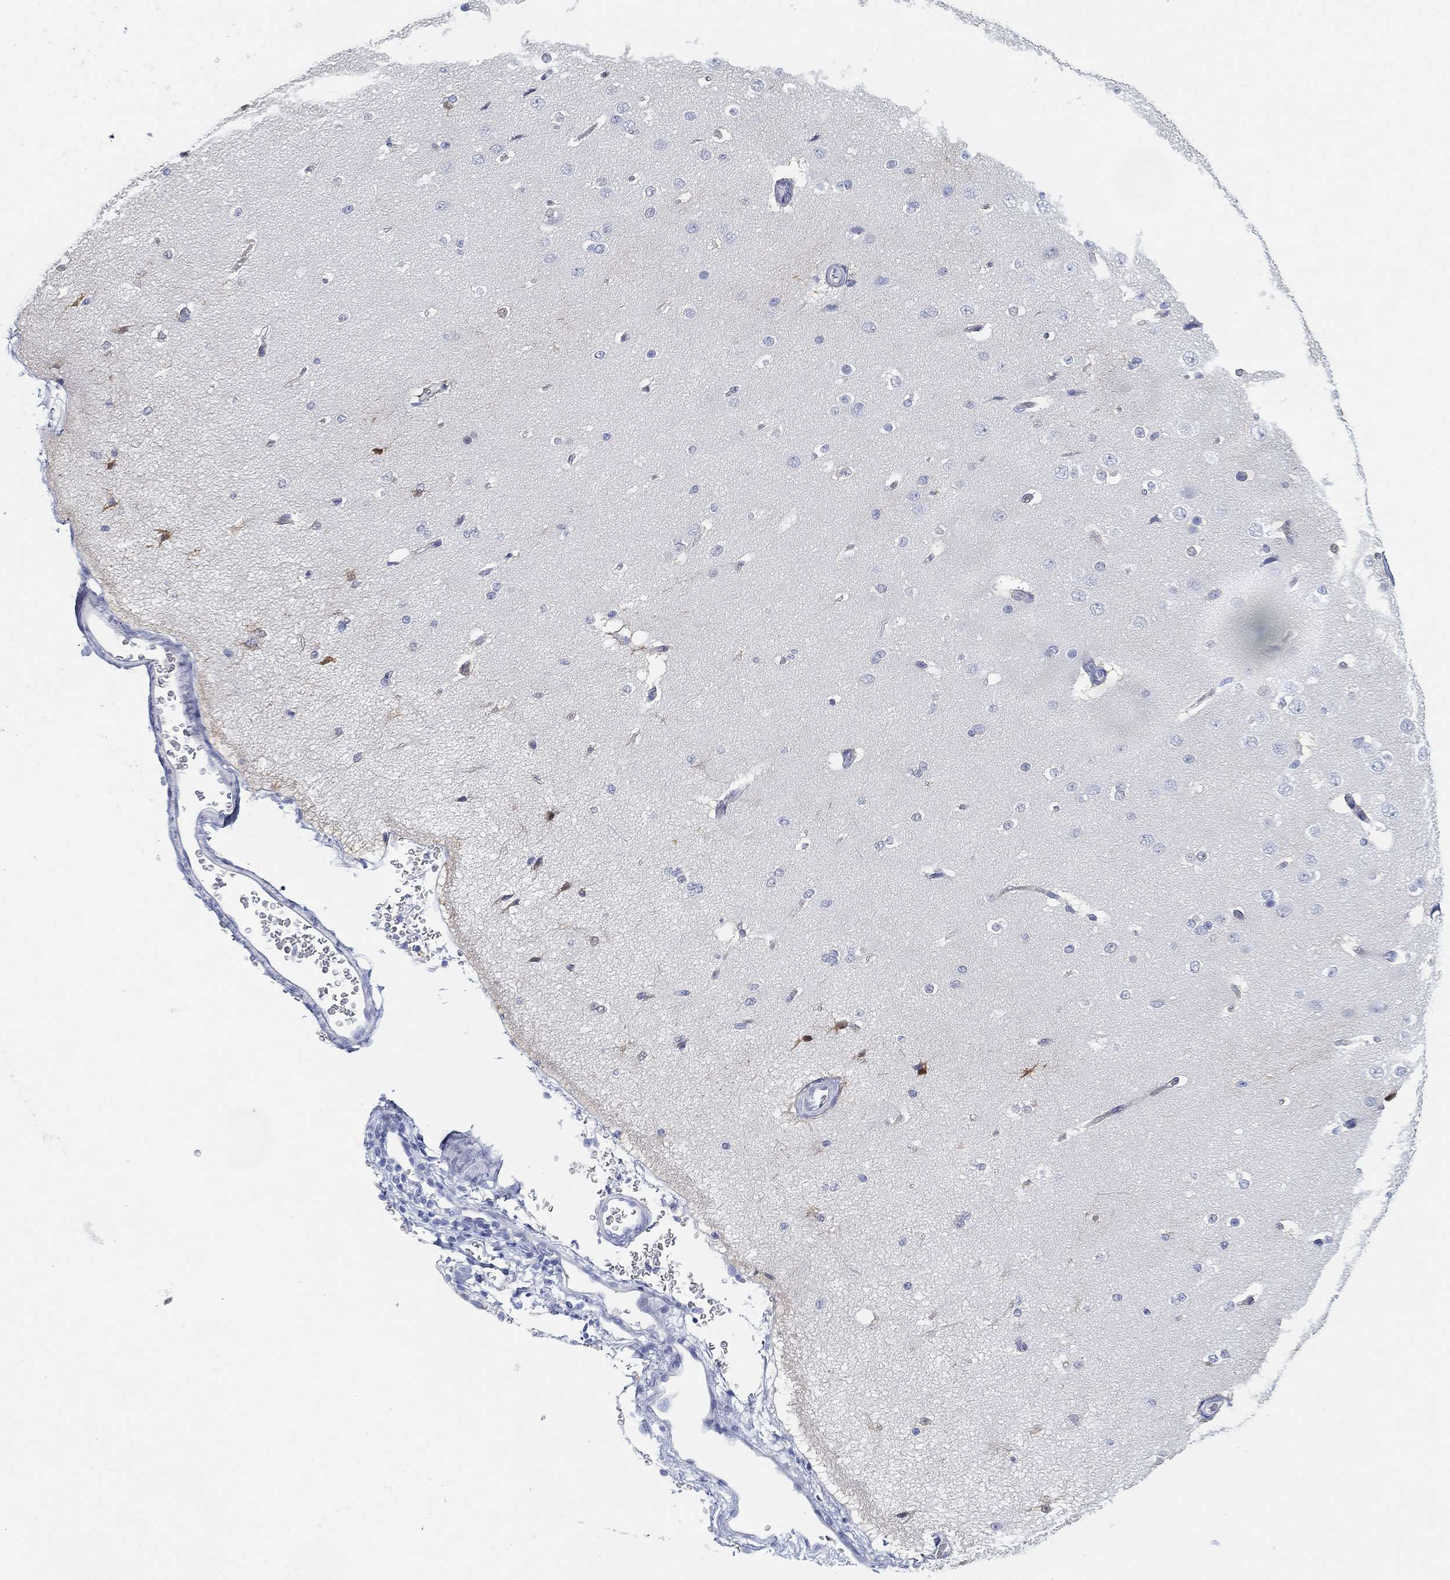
{"staining": {"intensity": "negative", "quantity": "none", "location": "none"}, "tissue": "cerebral cortex", "cell_type": "Endothelial cells", "image_type": "normal", "snomed": [{"axis": "morphology", "description": "Normal tissue, NOS"}, {"axis": "morphology", "description": "Inflammation, NOS"}, {"axis": "topography", "description": "Cerebral cortex"}], "caption": "DAB (3,3'-diaminobenzidine) immunohistochemical staining of benign human cerebral cortex shows no significant positivity in endothelial cells.", "gene": "GPR61", "patient": {"sex": "male", "age": 6}}